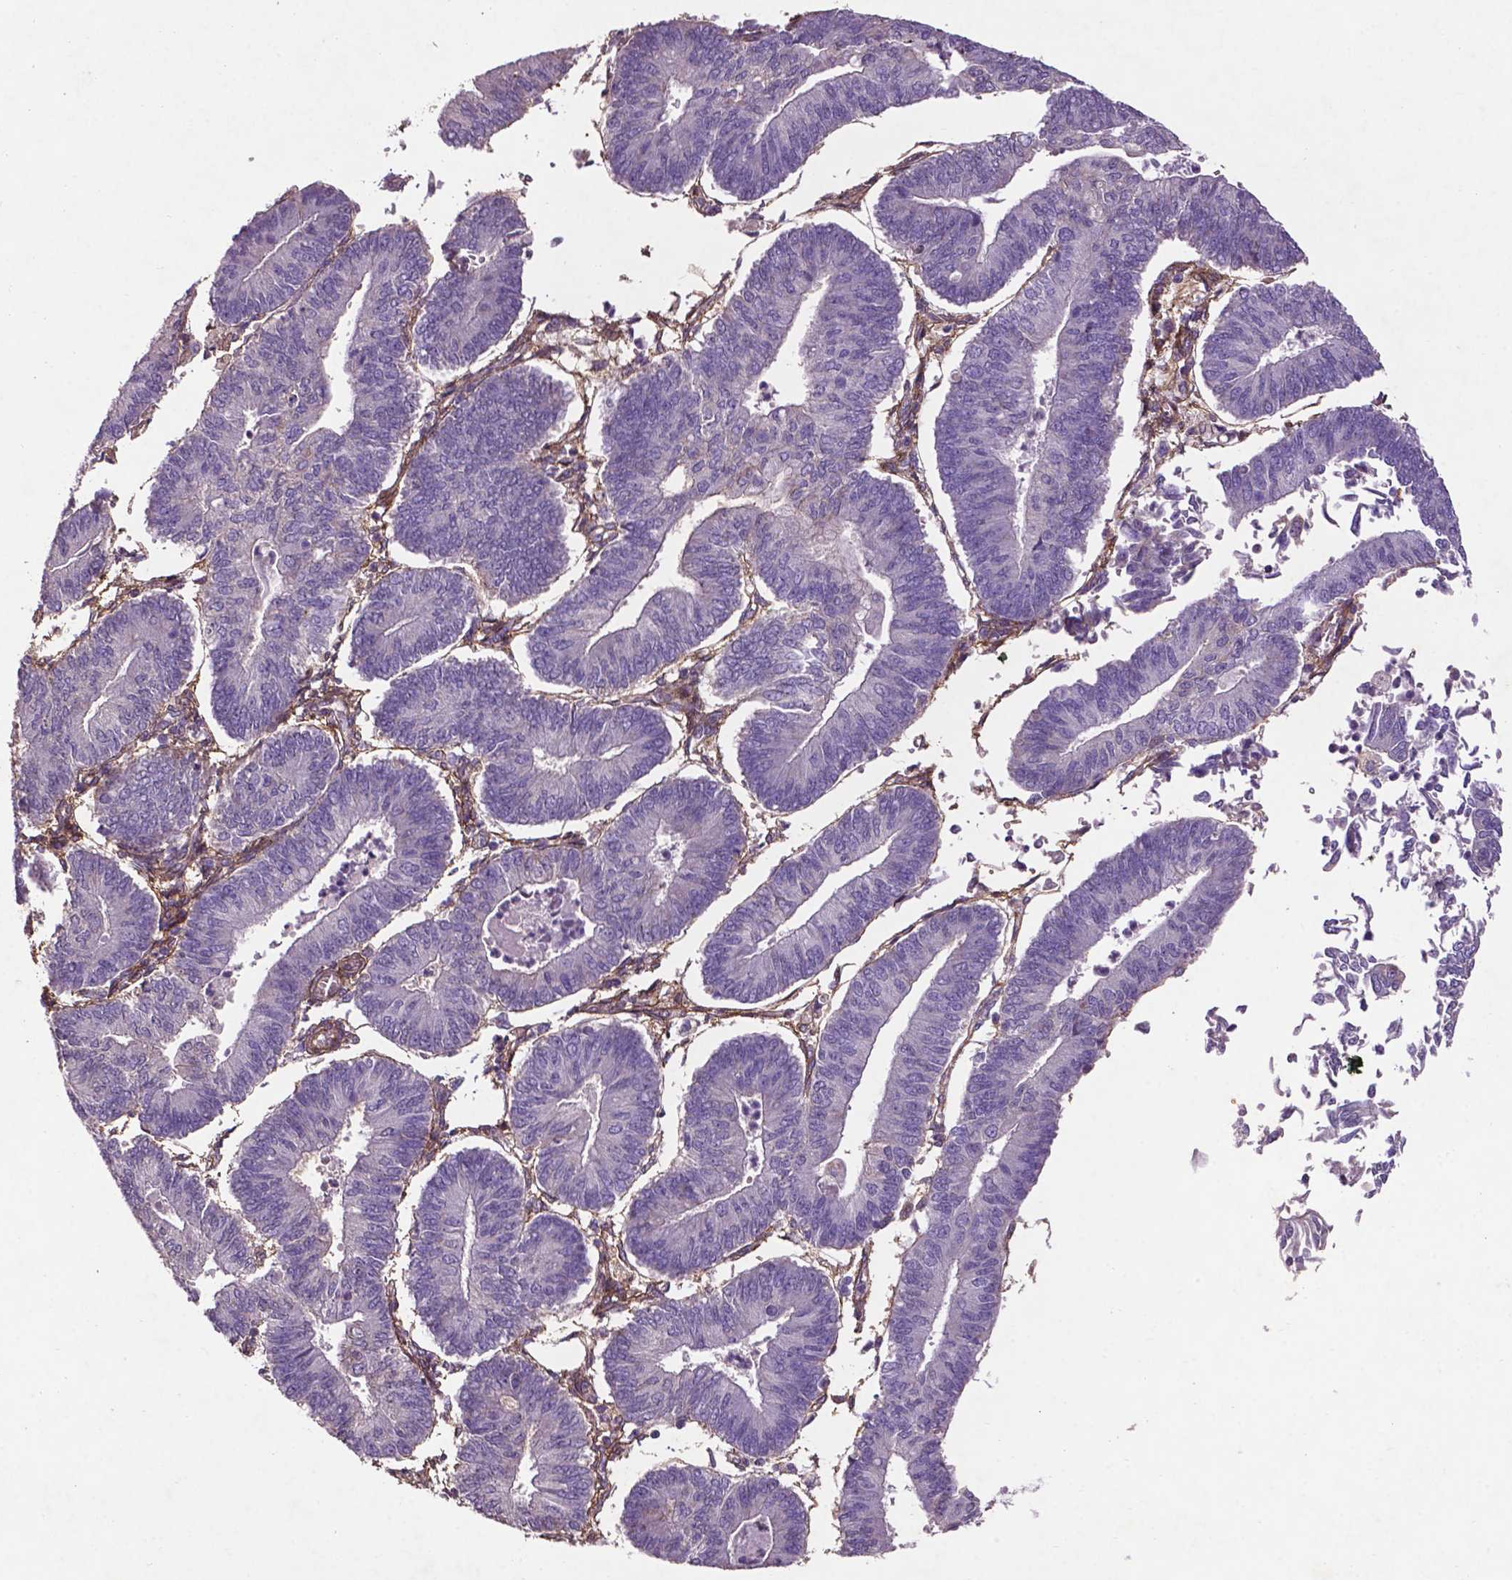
{"staining": {"intensity": "negative", "quantity": "none", "location": "none"}, "tissue": "endometrial cancer", "cell_type": "Tumor cells", "image_type": "cancer", "snomed": [{"axis": "morphology", "description": "Adenocarcinoma, NOS"}, {"axis": "topography", "description": "Endometrium"}], "caption": "High power microscopy micrograph of an immunohistochemistry micrograph of endometrial cancer (adenocarcinoma), revealing no significant positivity in tumor cells.", "gene": "RRAS", "patient": {"sex": "female", "age": 65}}